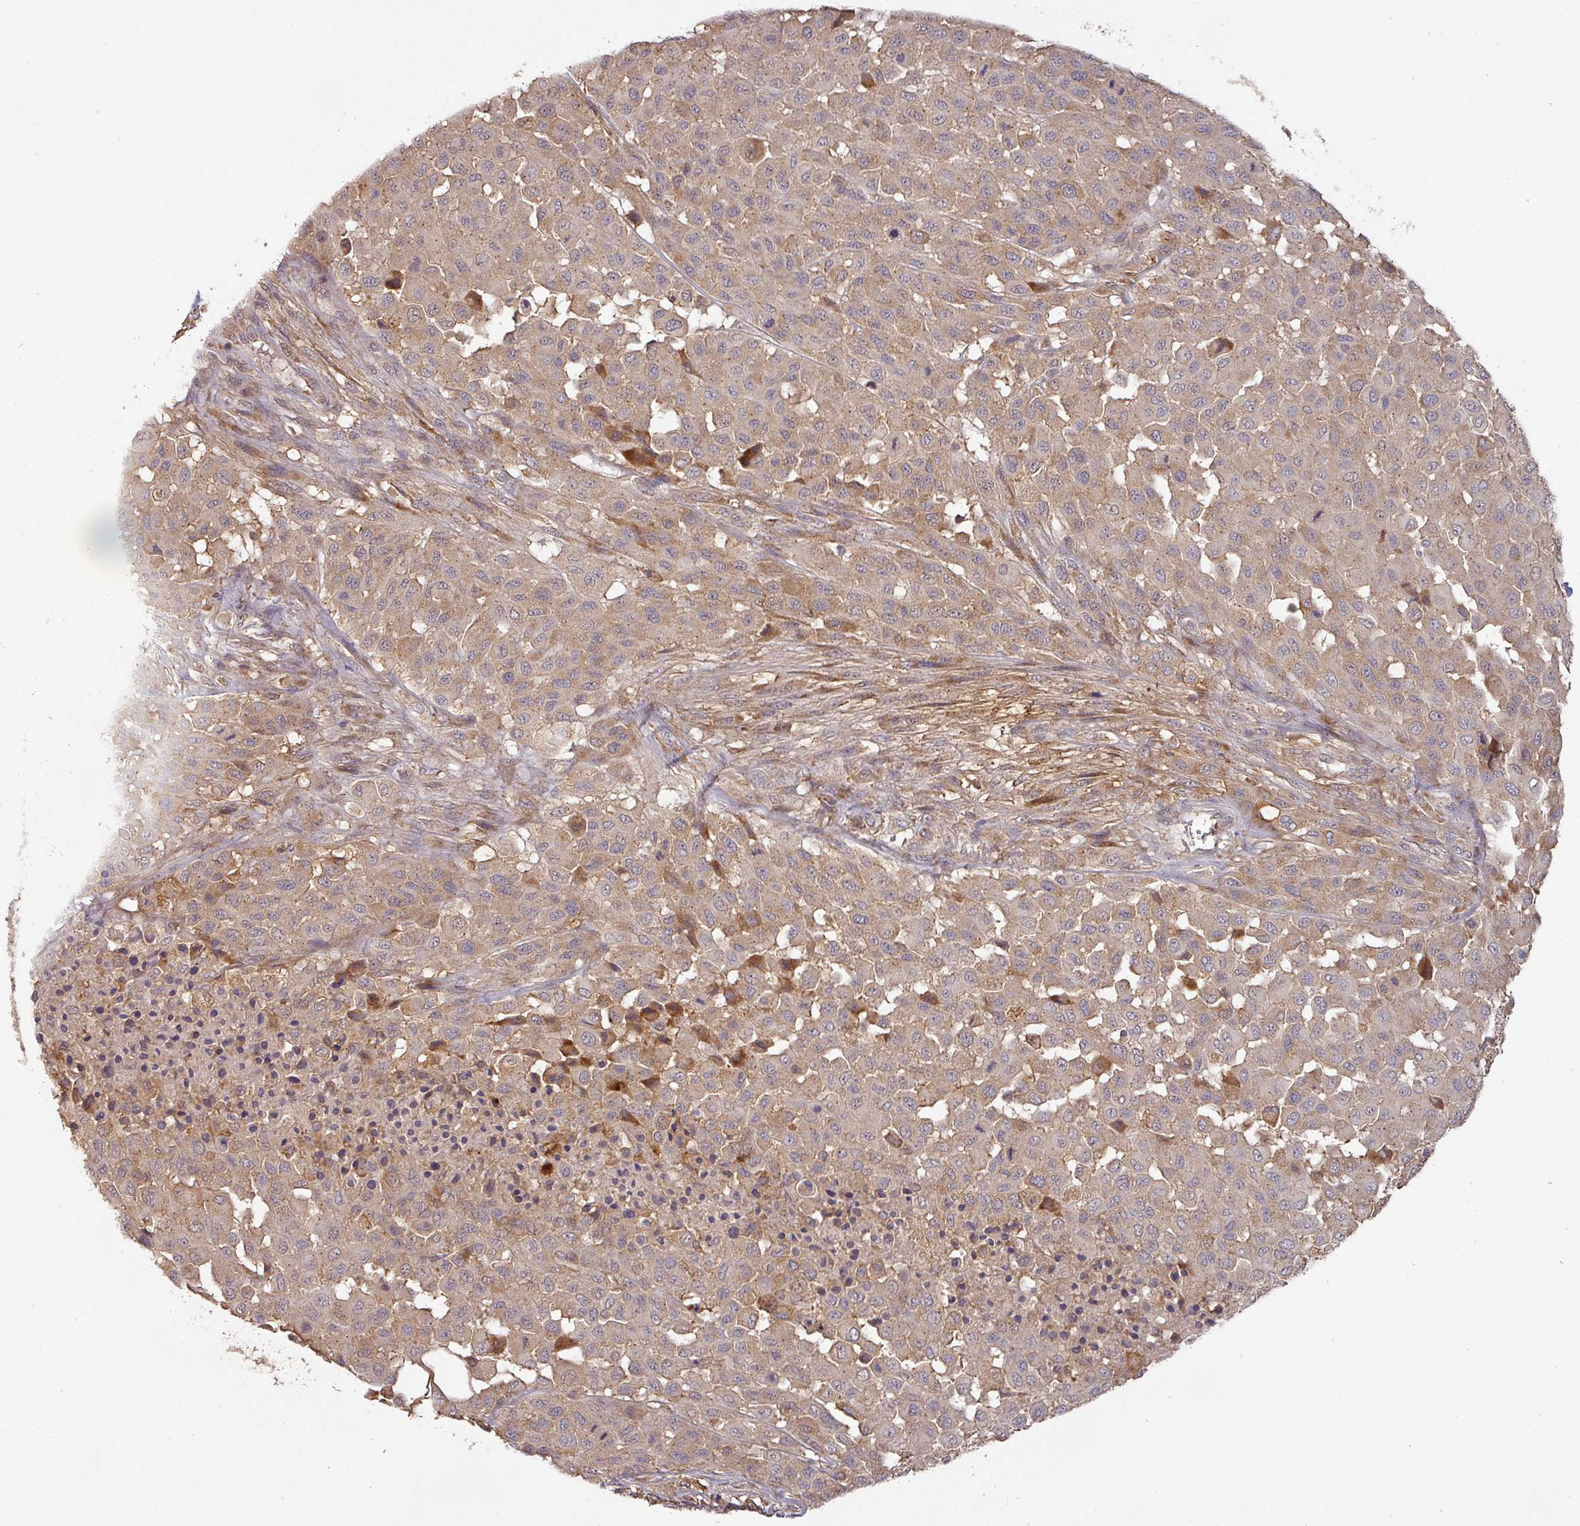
{"staining": {"intensity": "weak", "quantity": ">75%", "location": "cytoplasmic/membranous"}, "tissue": "melanoma", "cell_type": "Tumor cells", "image_type": "cancer", "snomed": [{"axis": "morphology", "description": "Malignant melanoma, Metastatic site"}, {"axis": "topography", "description": "Skin"}], "caption": "About >75% of tumor cells in human melanoma show weak cytoplasmic/membranous protein positivity as visualized by brown immunohistochemical staining.", "gene": "GALP", "patient": {"sex": "female", "age": 81}}